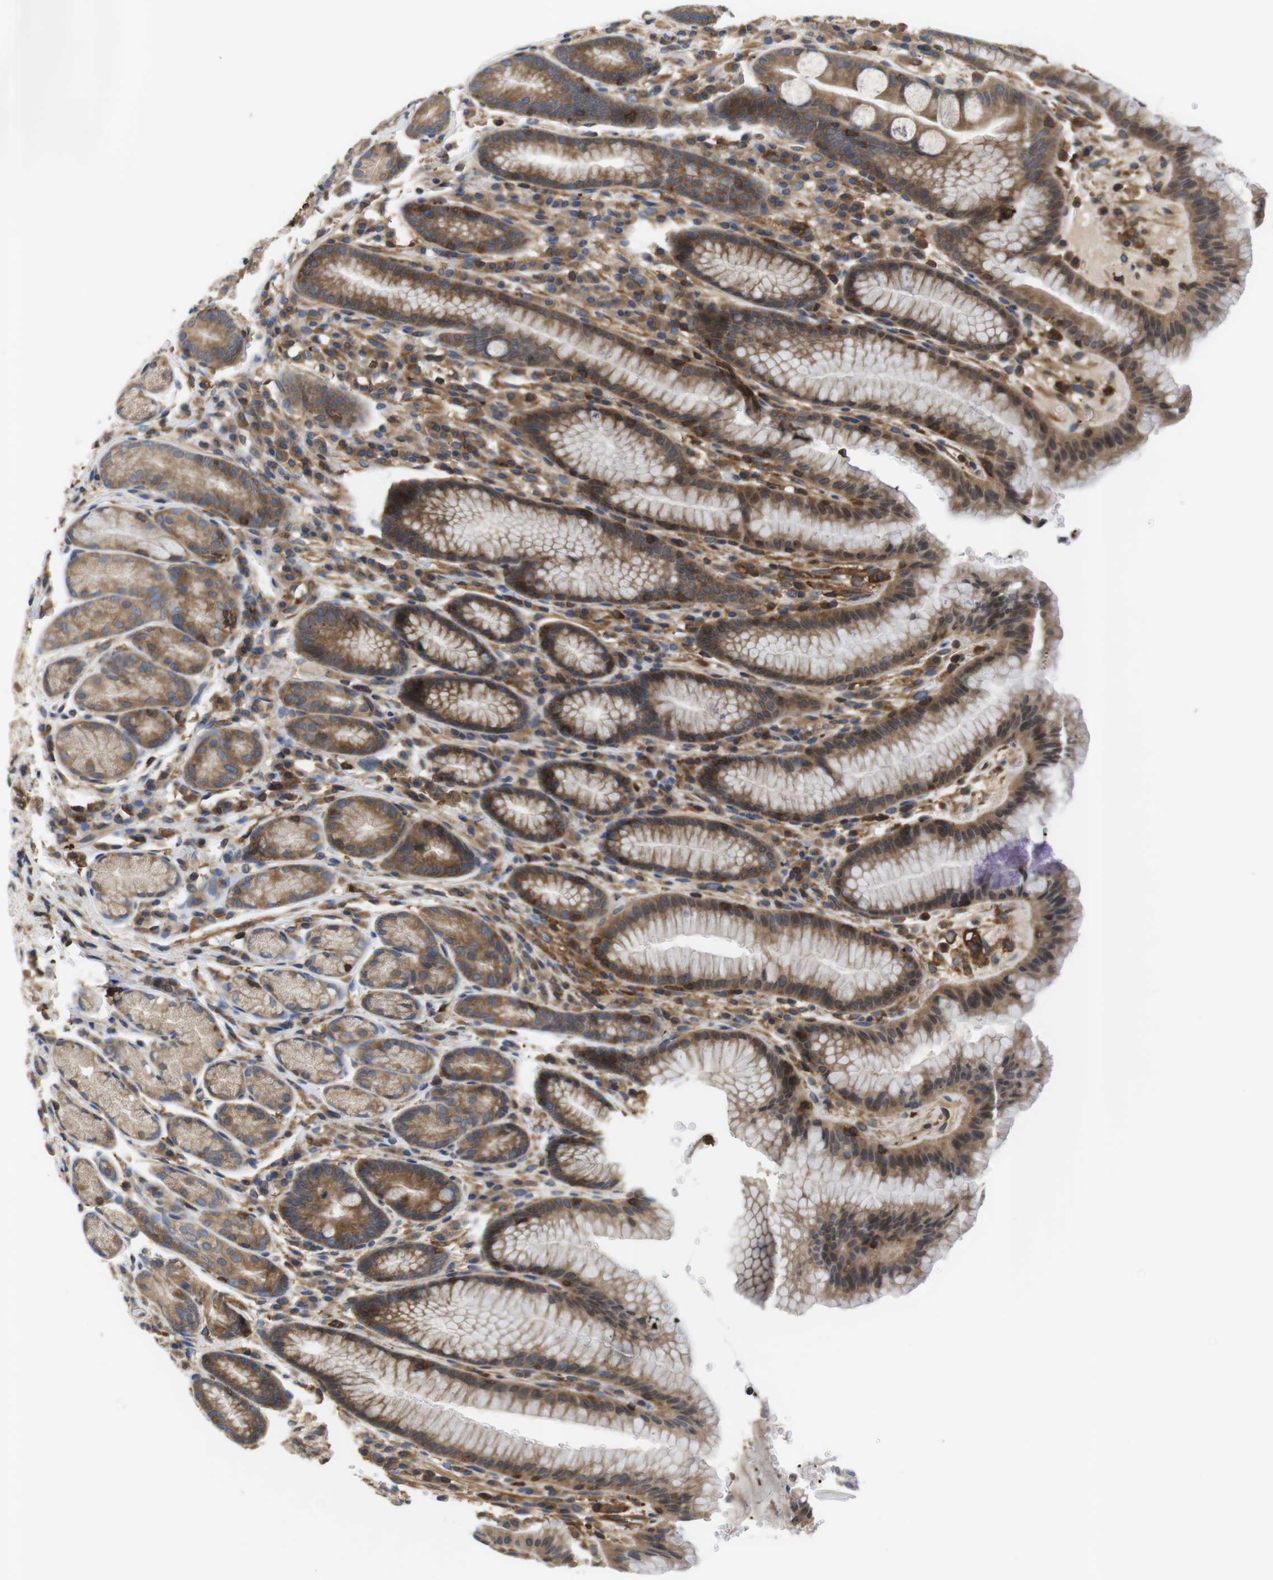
{"staining": {"intensity": "moderate", "quantity": ">75%", "location": "cytoplasmic/membranous"}, "tissue": "stomach", "cell_type": "Glandular cells", "image_type": "normal", "snomed": [{"axis": "morphology", "description": "Normal tissue, NOS"}, {"axis": "topography", "description": "Stomach, lower"}], "caption": "A brown stain shows moderate cytoplasmic/membranous expression of a protein in glandular cells of unremarkable human stomach. Immunohistochemistry (ihc) stains the protein in brown and the nuclei are stained blue.", "gene": "HERPUD2", "patient": {"sex": "male", "age": 52}}